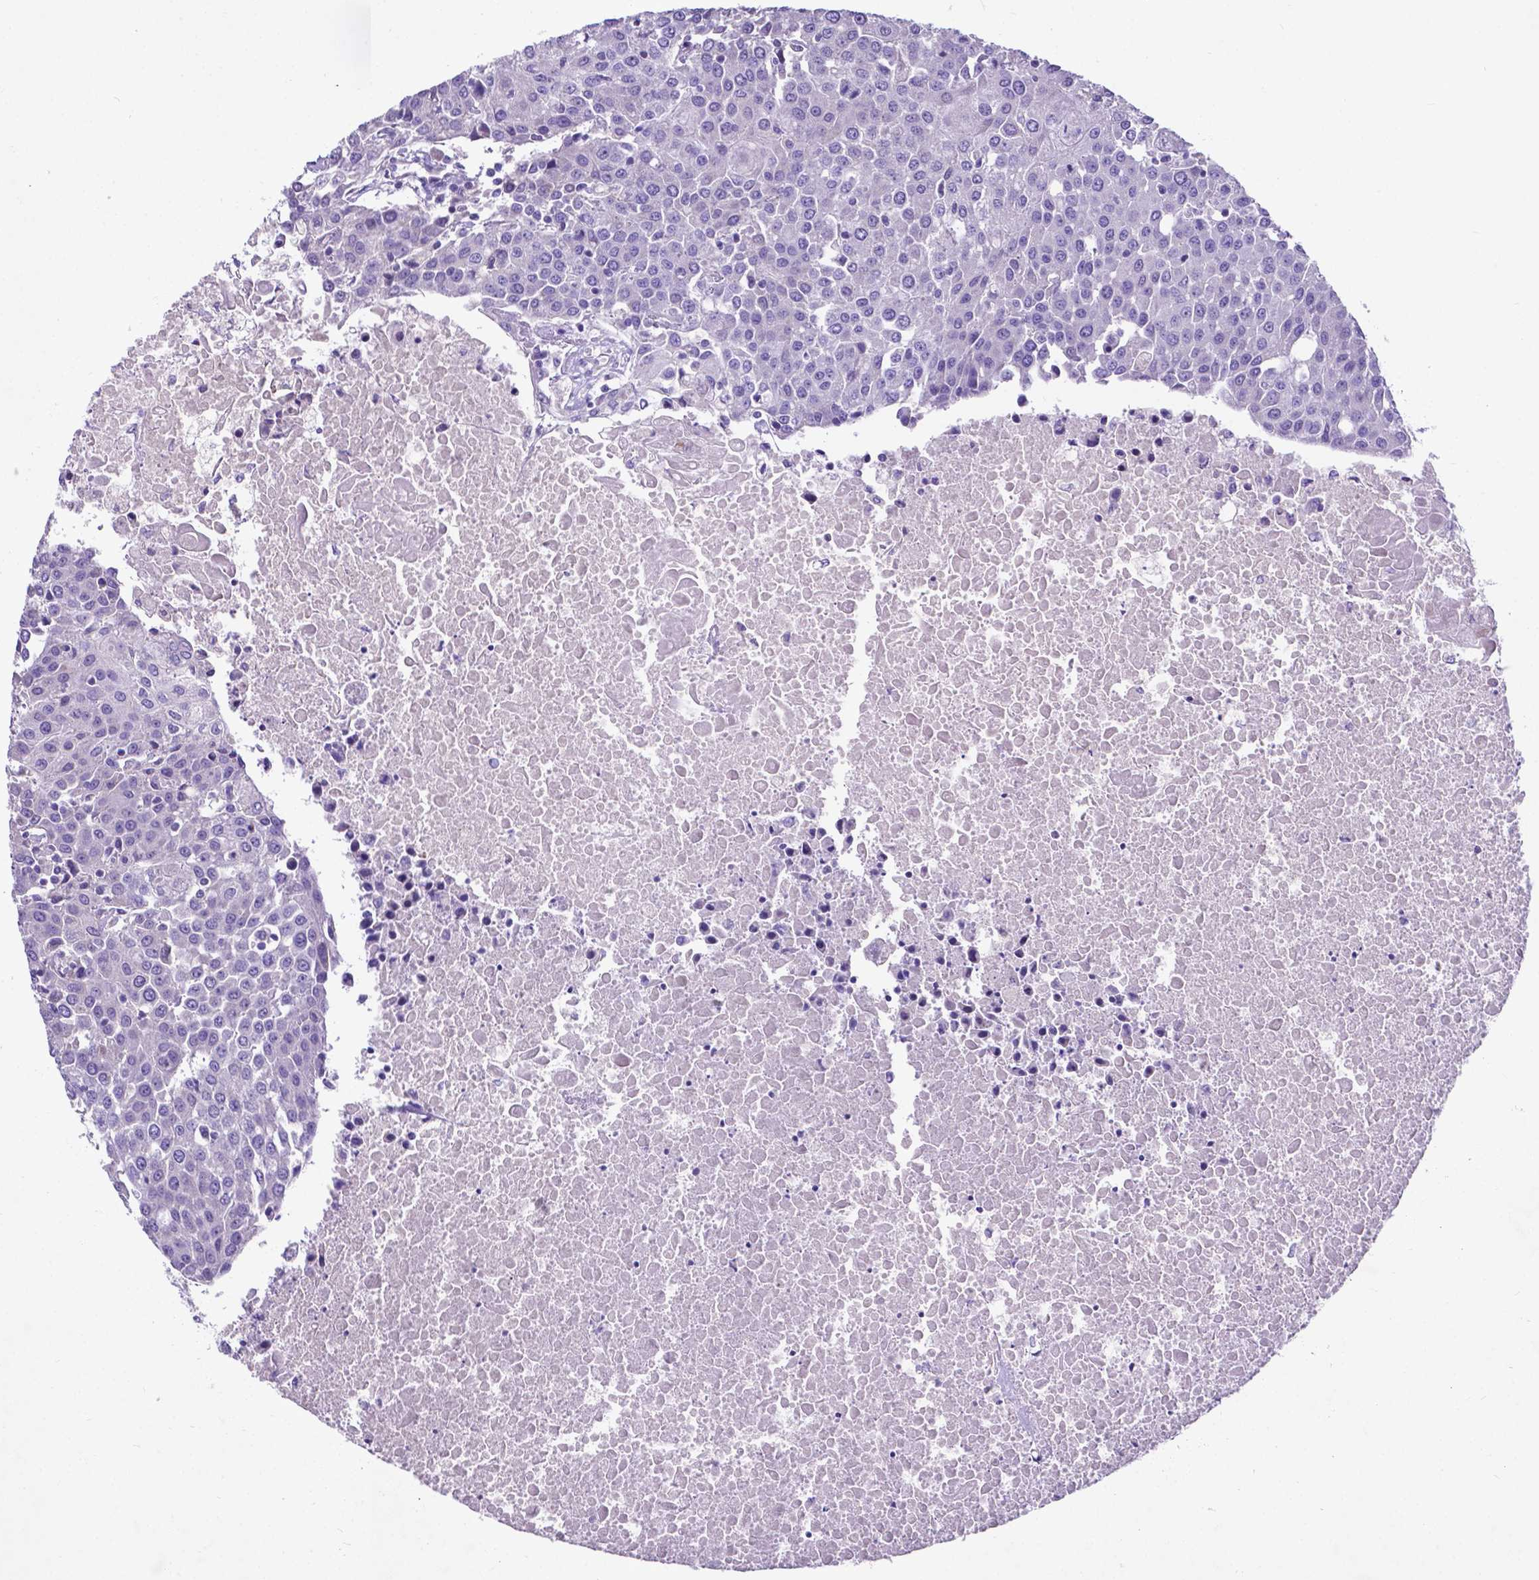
{"staining": {"intensity": "negative", "quantity": "none", "location": "none"}, "tissue": "urothelial cancer", "cell_type": "Tumor cells", "image_type": "cancer", "snomed": [{"axis": "morphology", "description": "Urothelial carcinoma, High grade"}, {"axis": "topography", "description": "Urinary bladder"}], "caption": "Immunohistochemistry histopathology image of neoplastic tissue: human urothelial carcinoma (high-grade) stained with DAB displays no significant protein positivity in tumor cells. (DAB (3,3'-diaminobenzidine) IHC visualized using brightfield microscopy, high magnification).", "gene": "PFKFB4", "patient": {"sex": "female", "age": 85}}